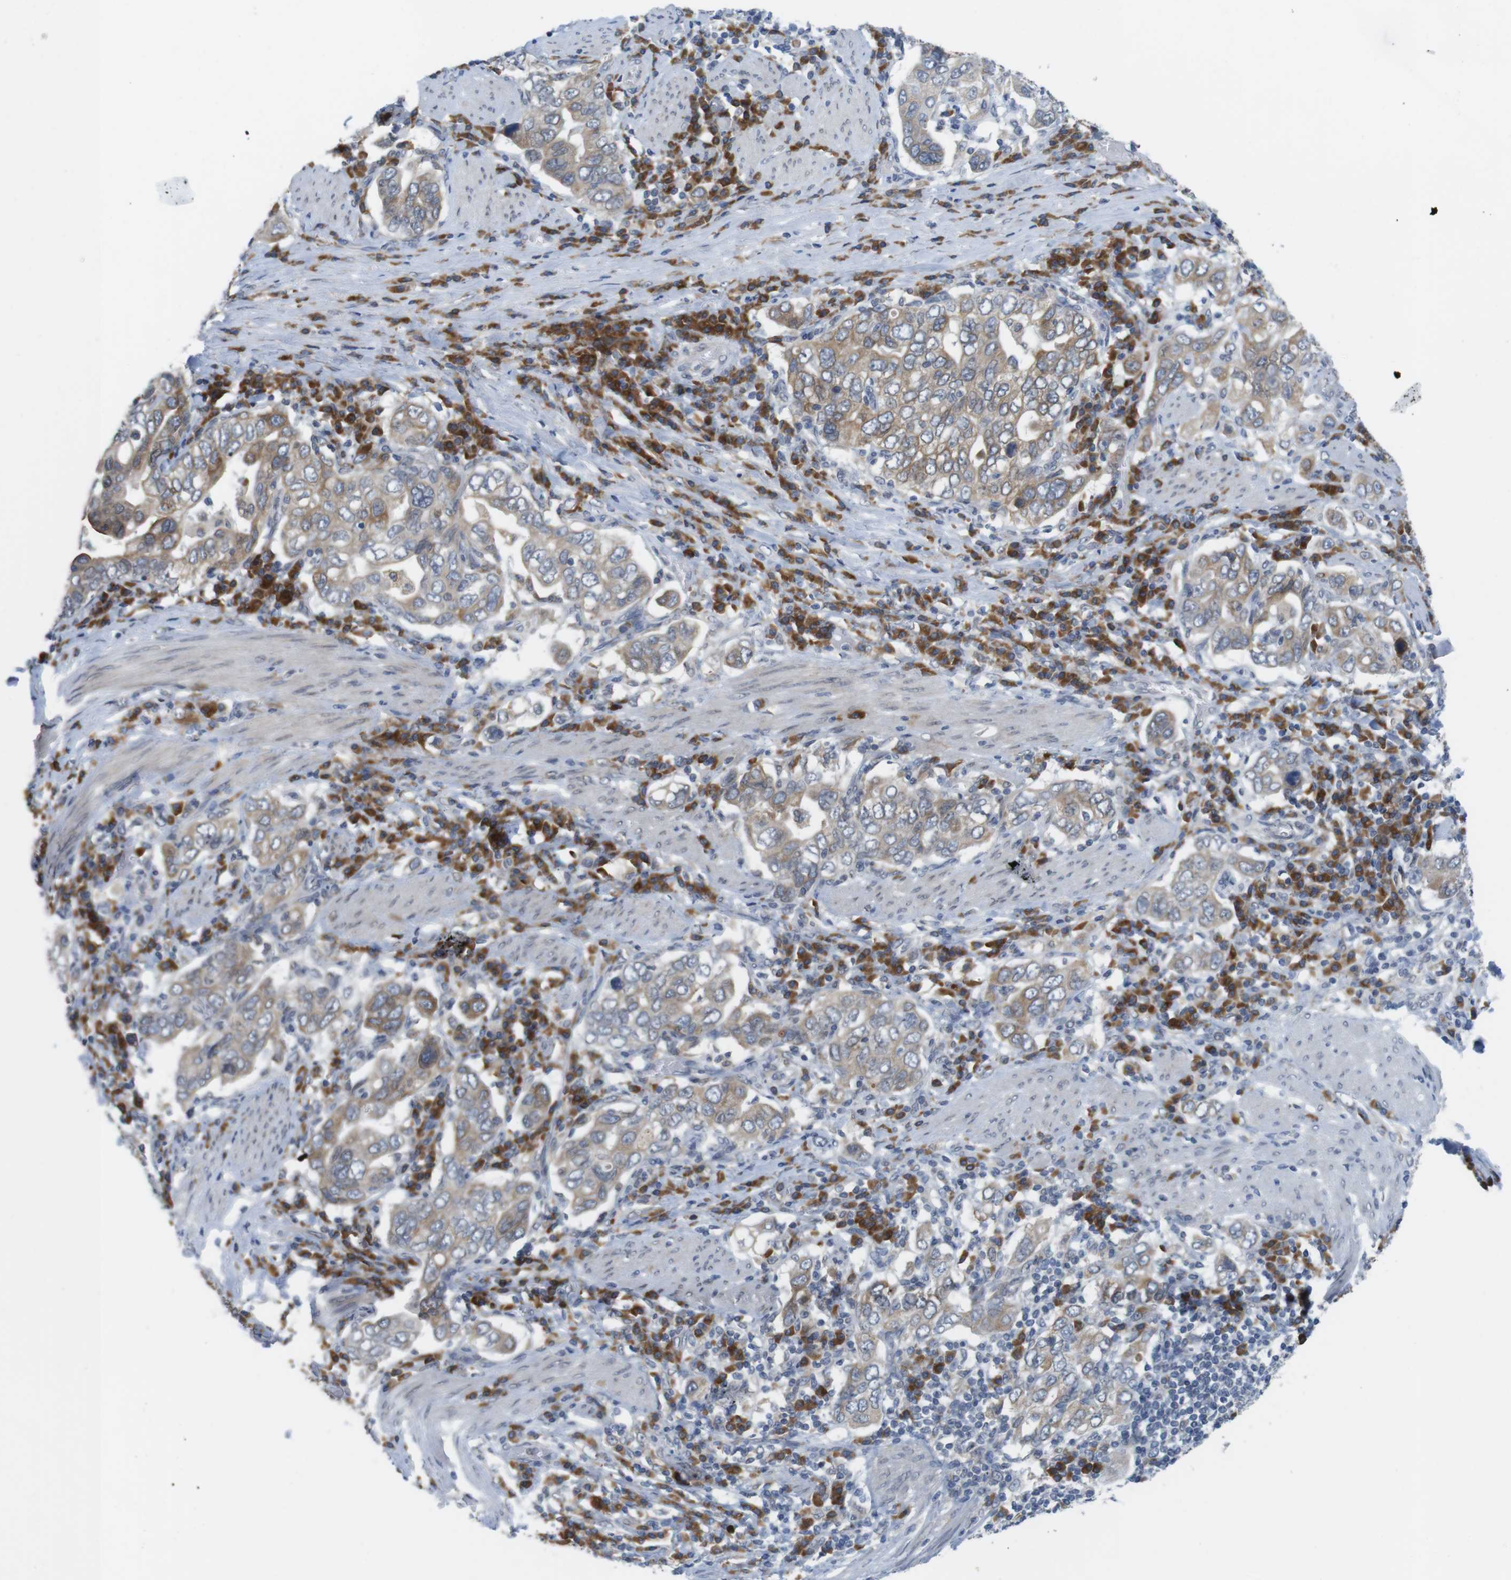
{"staining": {"intensity": "moderate", "quantity": "<25%", "location": "cytoplasmic/membranous"}, "tissue": "stomach cancer", "cell_type": "Tumor cells", "image_type": "cancer", "snomed": [{"axis": "morphology", "description": "Adenocarcinoma, NOS"}, {"axis": "topography", "description": "Stomach, upper"}], "caption": "Immunohistochemical staining of stomach cancer (adenocarcinoma) displays low levels of moderate cytoplasmic/membranous positivity in about <25% of tumor cells.", "gene": "ERGIC3", "patient": {"sex": "male", "age": 62}}